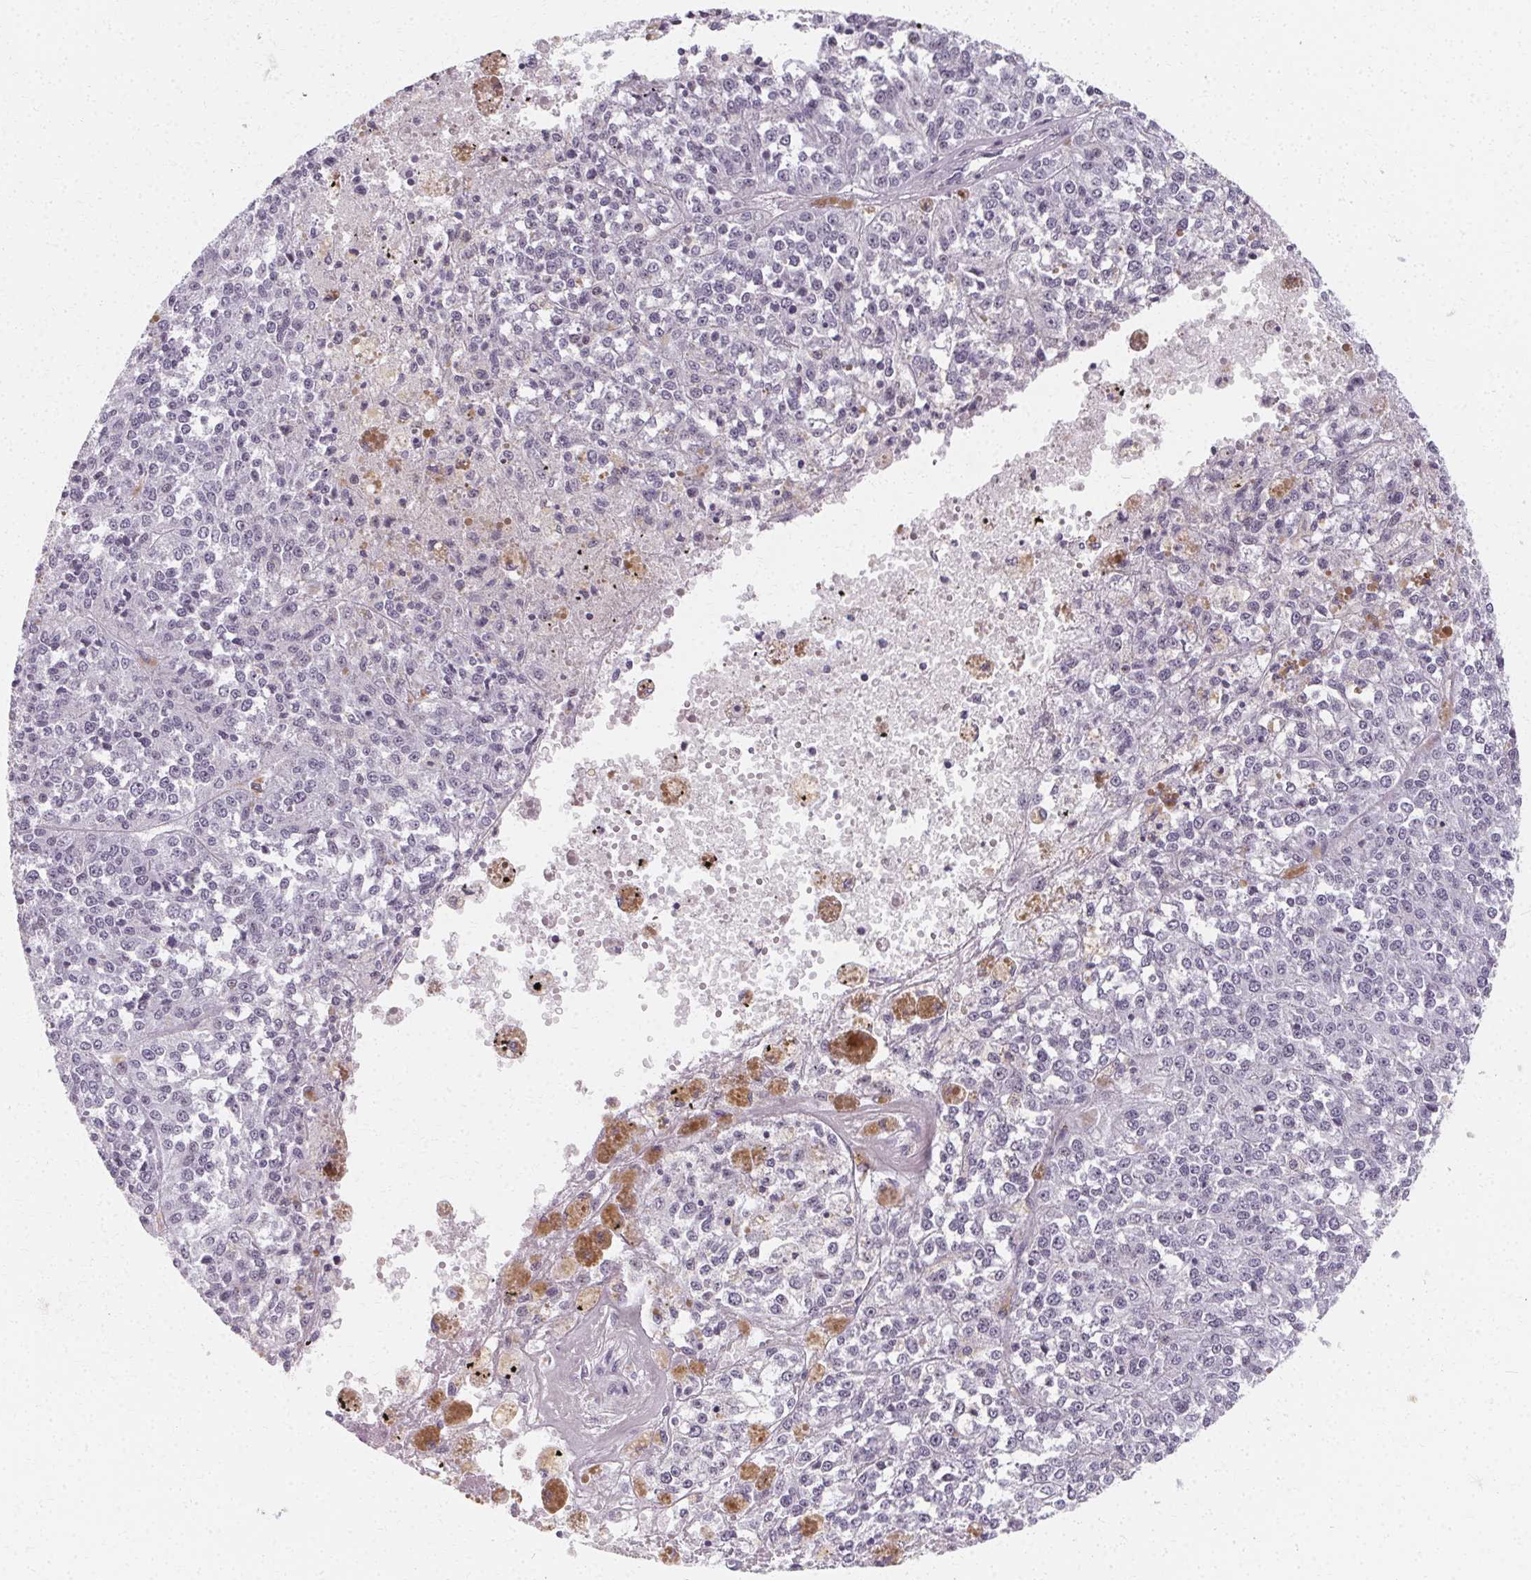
{"staining": {"intensity": "negative", "quantity": "none", "location": "none"}, "tissue": "melanoma", "cell_type": "Tumor cells", "image_type": "cancer", "snomed": [{"axis": "morphology", "description": "Malignant melanoma, Metastatic site"}, {"axis": "topography", "description": "Lymph node"}], "caption": "High magnification brightfield microscopy of malignant melanoma (metastatic site) stained with DAB (3,3'-diaminobenzidine) (brown) and counterstained with hematoxylin (blue): tumor cells show no significant staining.", "gene": "SYNPR", "patient": {"sex": "female", "age": 64}}